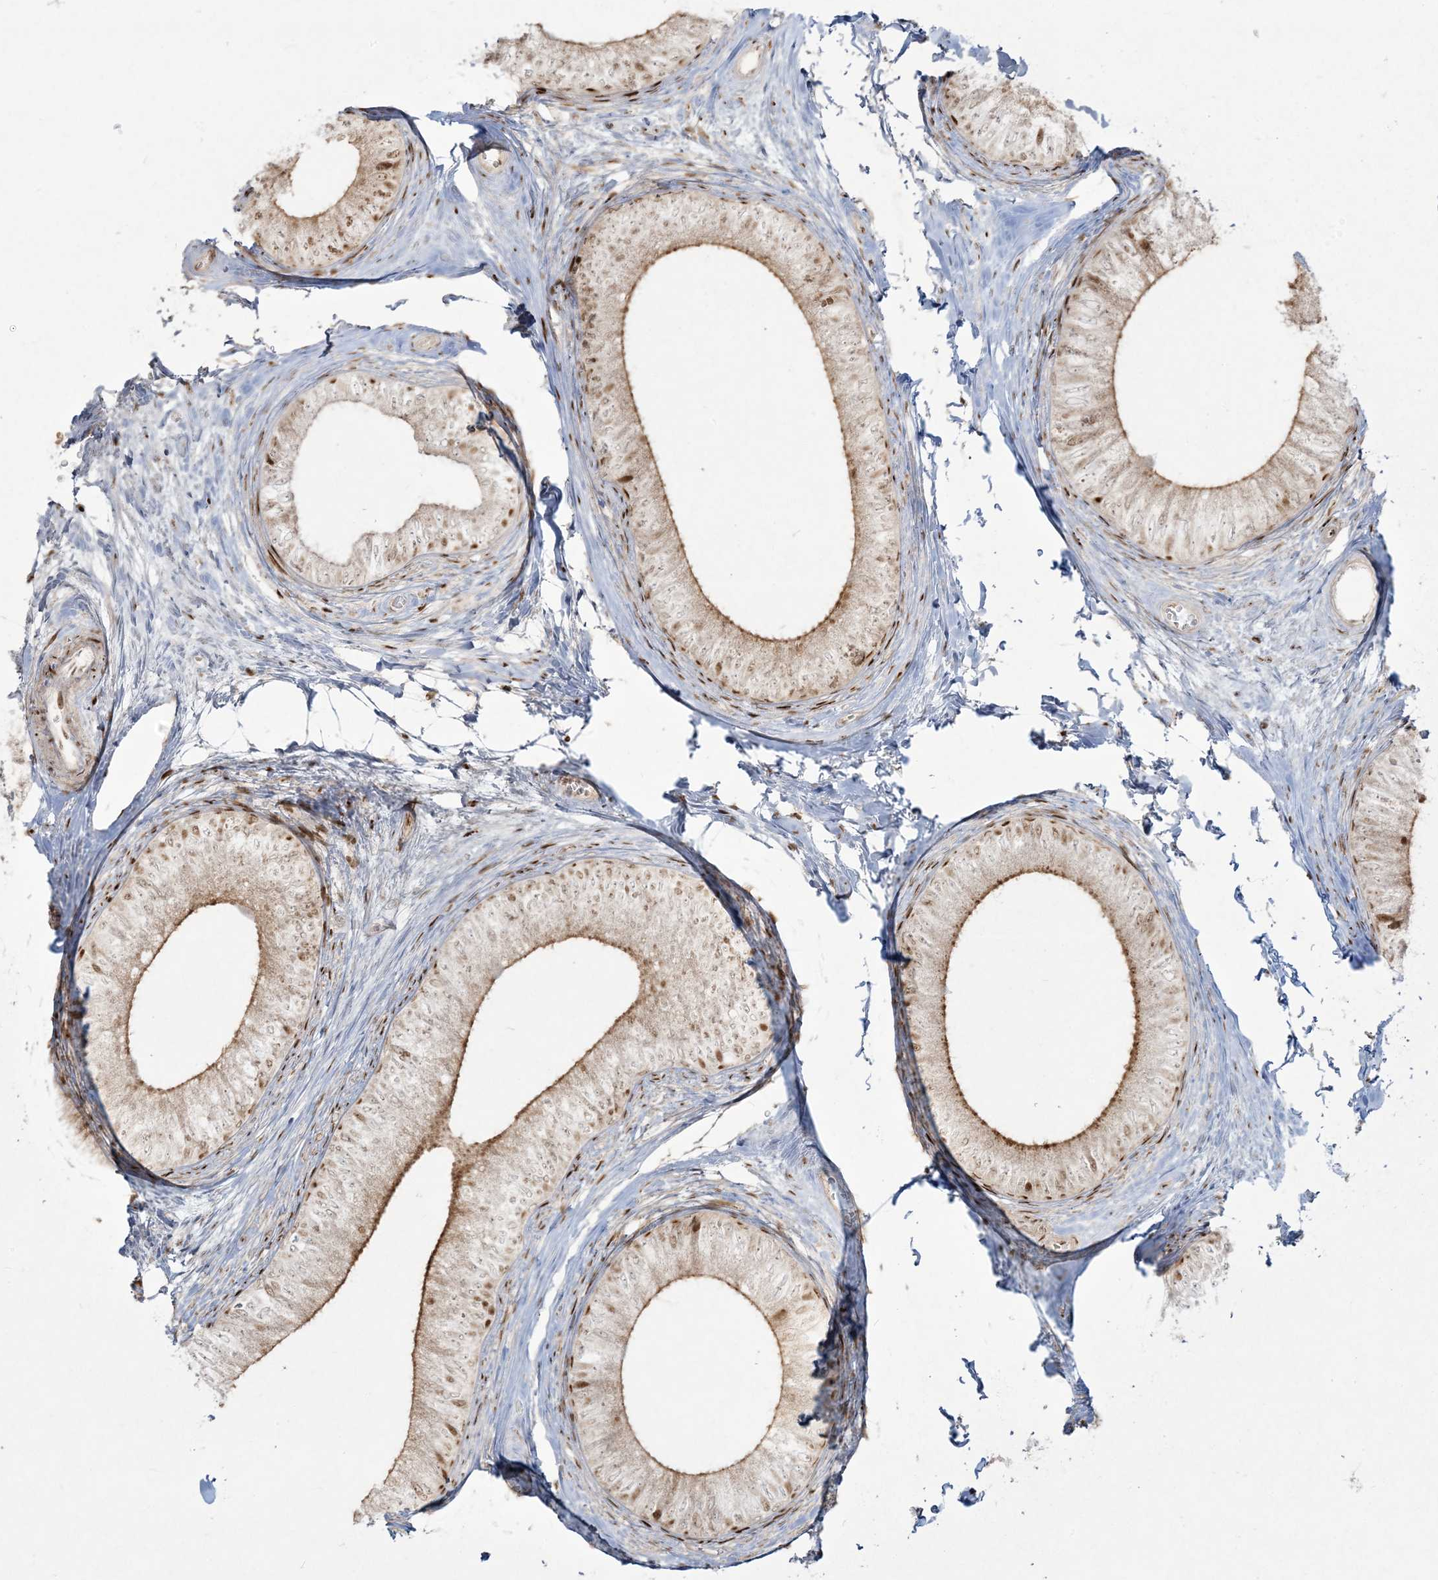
{"staining": {"intensity": "moderate", "quantity": "25%-75%", "location": "cytoplasmic/membranous,nuclear"}, "tissue": "epididymis", "cell_type": "Glandular cells", "image_type": "normal", "snomed": [{"axis": "morphology", "description": "Normal tissue, NOS"}, {"axis": "topography", "description": "Epididymis"}], "caption": "Glandular cells show moderate cytoplasmic/membranous,nuclear staining in approximately 25%-75% of cells in normal epididymis. (Stains: DAB in brown, nuclei in blue, Microscopy: brightfield microscopy at high magnification).", "gene": "RBM10", "patient": {"sex": "male", "age": 34}}